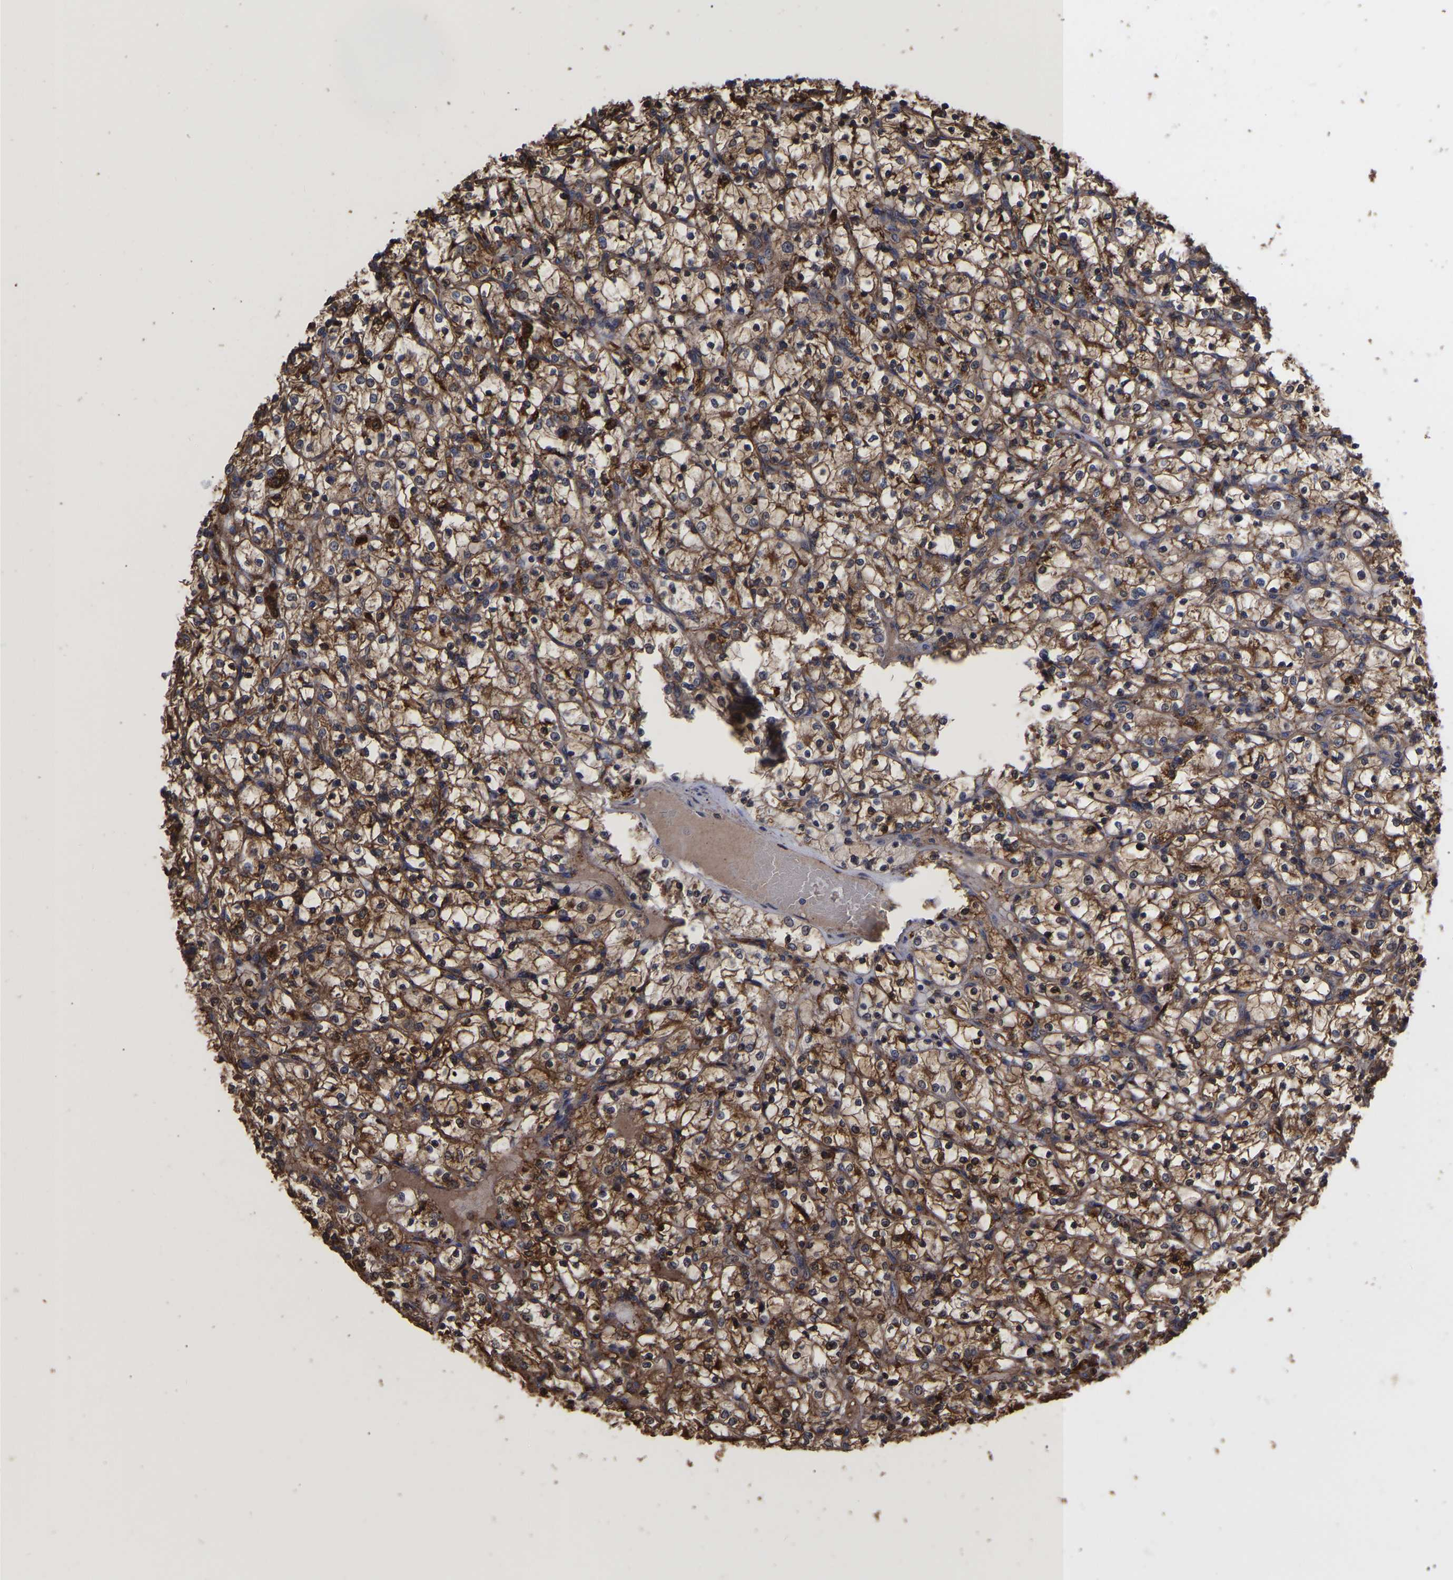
{"staining": {"intensity": "moderate", "quantity": ">75%", "location": "cytoplasmic/membranous"}, "tissue": "renal cancer", "cell_type": "Tumor cells", "image_type": "cancer", "snomed": [{"axis": "morphology", "description": "Adenocarcinoma, NOS"}, {"axis": "topography", "description": "Kidney"}], "caption": "Tumor cells display medium levels of moderate cytoplasmic/membranous positivity in about >75% of cells in human renal cancer. The protein of interest is stained brown, and the nuclei are stained in blue (DAB IHC with brightfield microscopy, high magnification).", "gene": "LIF", "patient": {"sex": "female", "age": 69}}